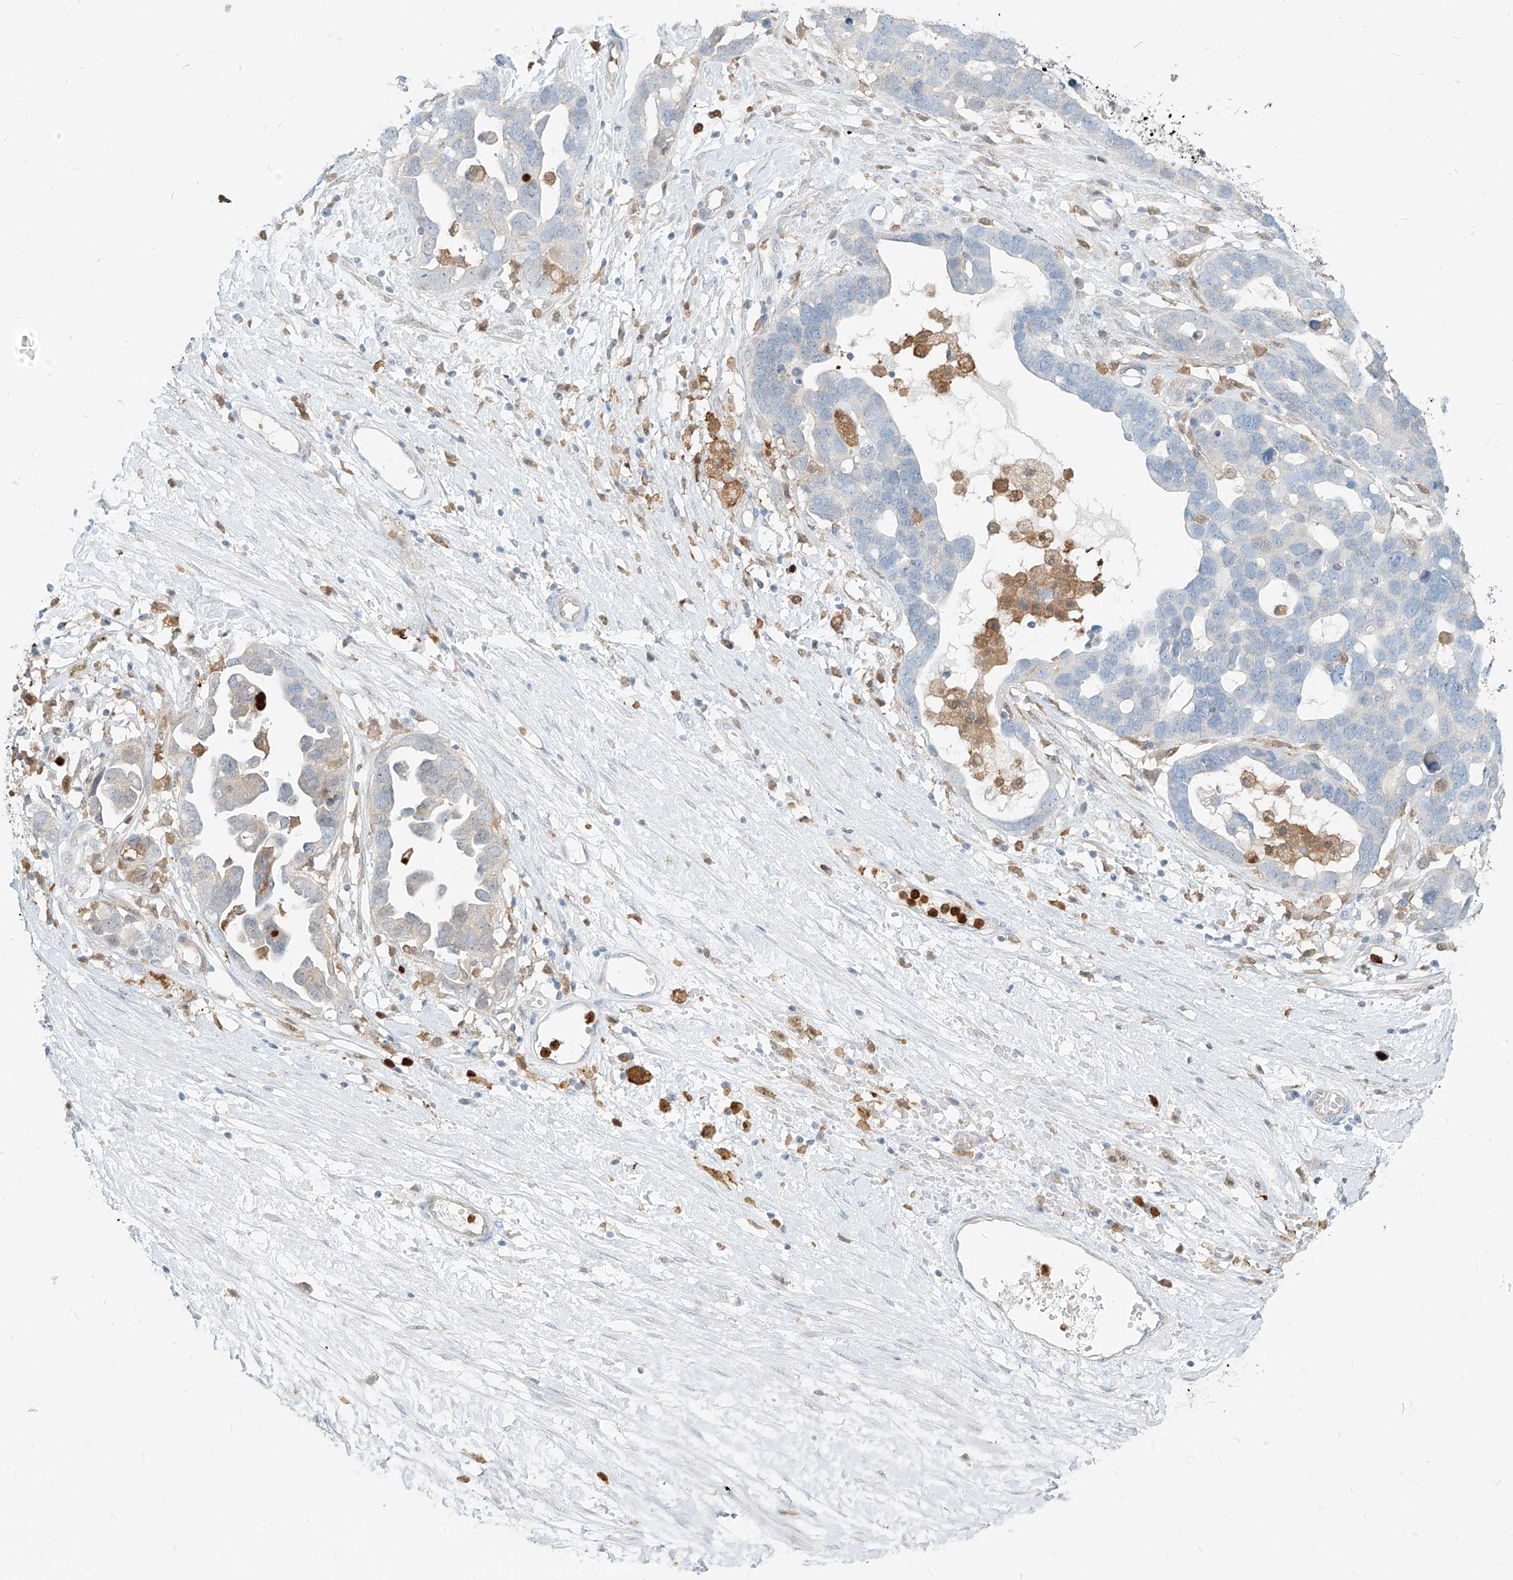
{"staining": {"intensity": "negative", "quantity": "none", "location": "none"}, "tissue": "ovarian cancer", "cell_type": "Tumor cells", "image_type": "cancer", "snomed": [{"axis": "morphology", "description": "Cystadenocarcinoma, serous, NOS"}, {"axis": "topography", "description": "Ovary"}], "caption": "Ovarian serous cystadenocarcinoma was stained to show a protein in brown. There is no significant staining in tumor cells.", "gene": "PGD", "patient": {"sex": "female", "age": 54}}